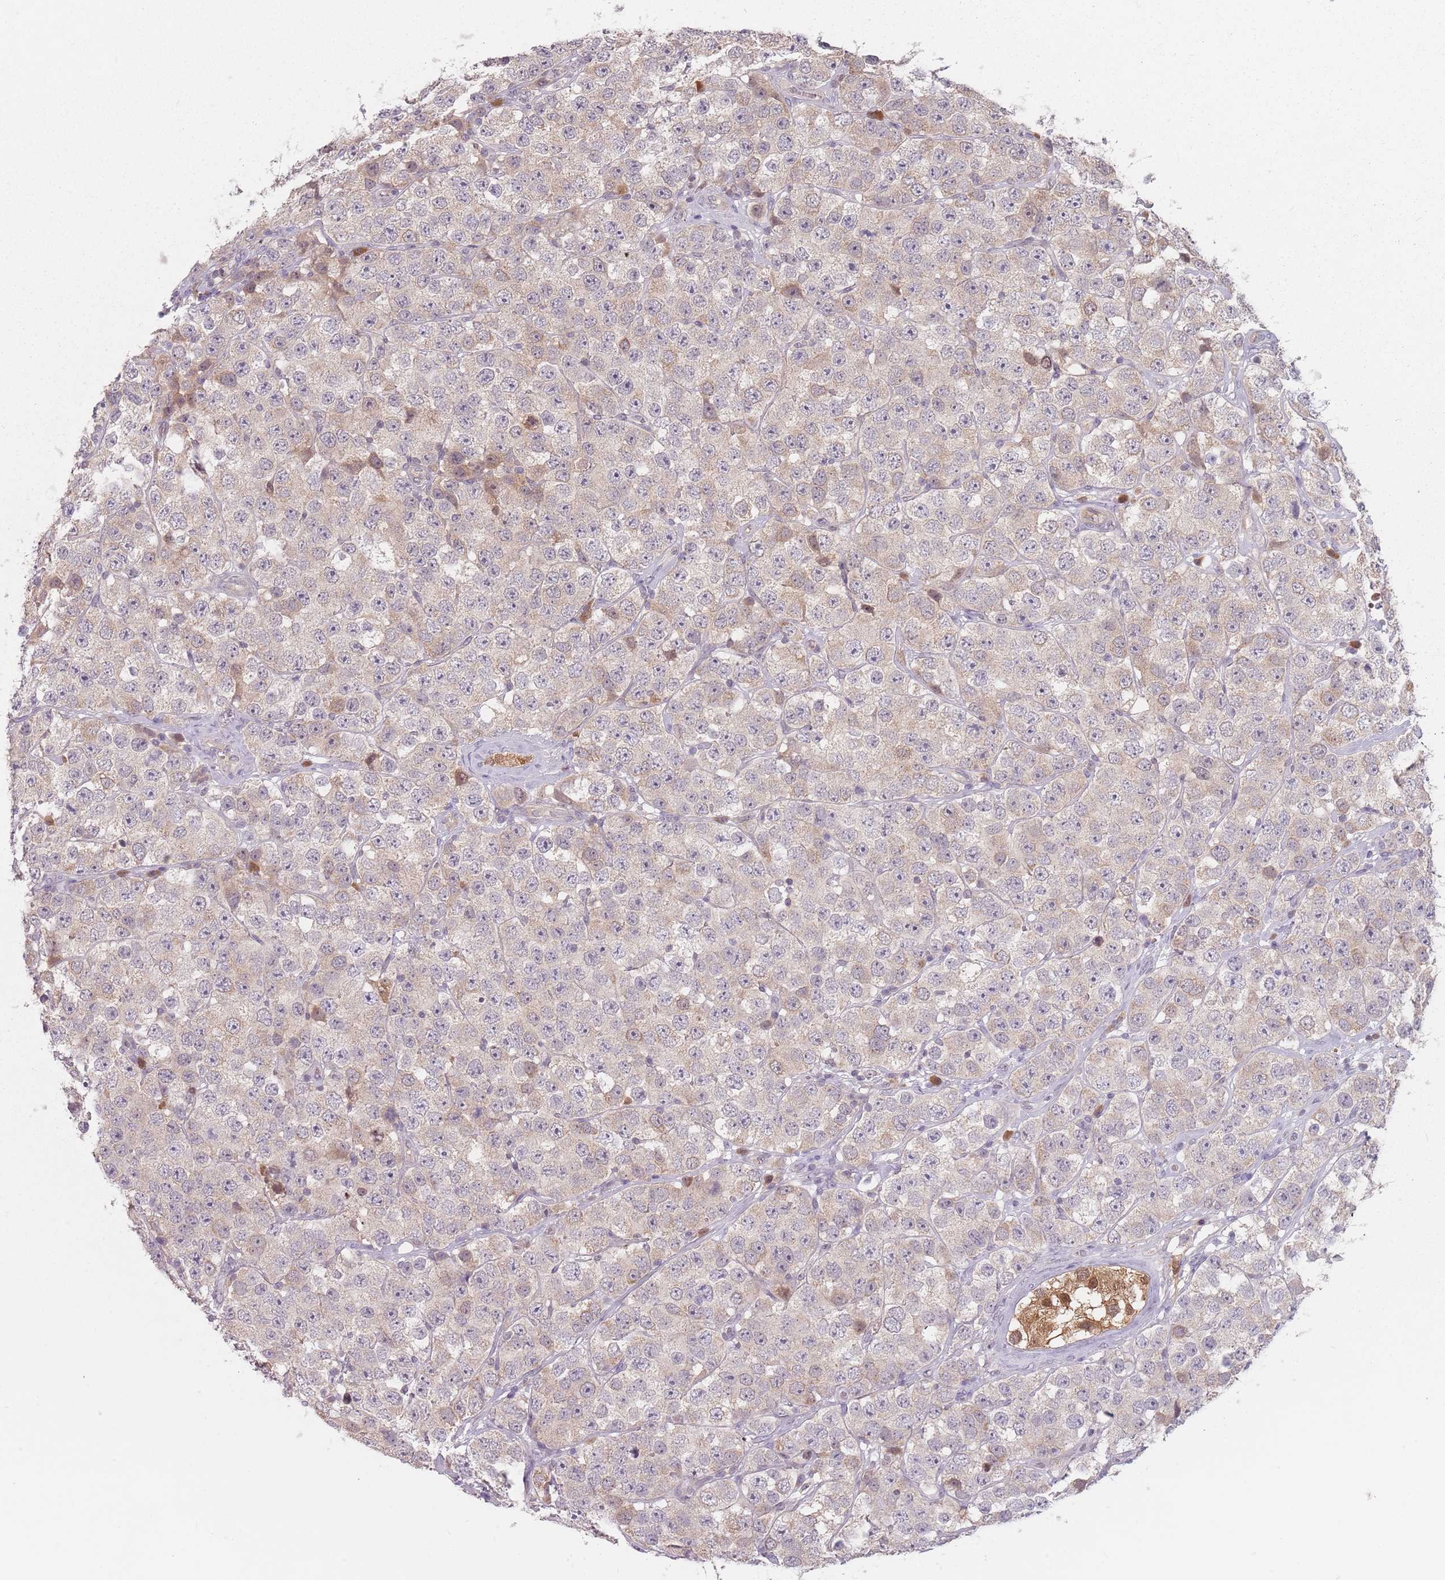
{"staining": {"intensity": "negative", "quantity": "none", "location": "none"}, "tissue": "testis cancer", "cell_type": "Tumor cells", "image_type": "cancer", "snomed": [{"axis": "morphology", "description": "Seminoma, NOS"}, {"axis": "topography", "description": "Testis"}], "caption": "Tumor cells show no significant protein expression in testis cancer (seminoma).", "gene": "NAXE", "patient": {"sex": "male", "age": 28}}